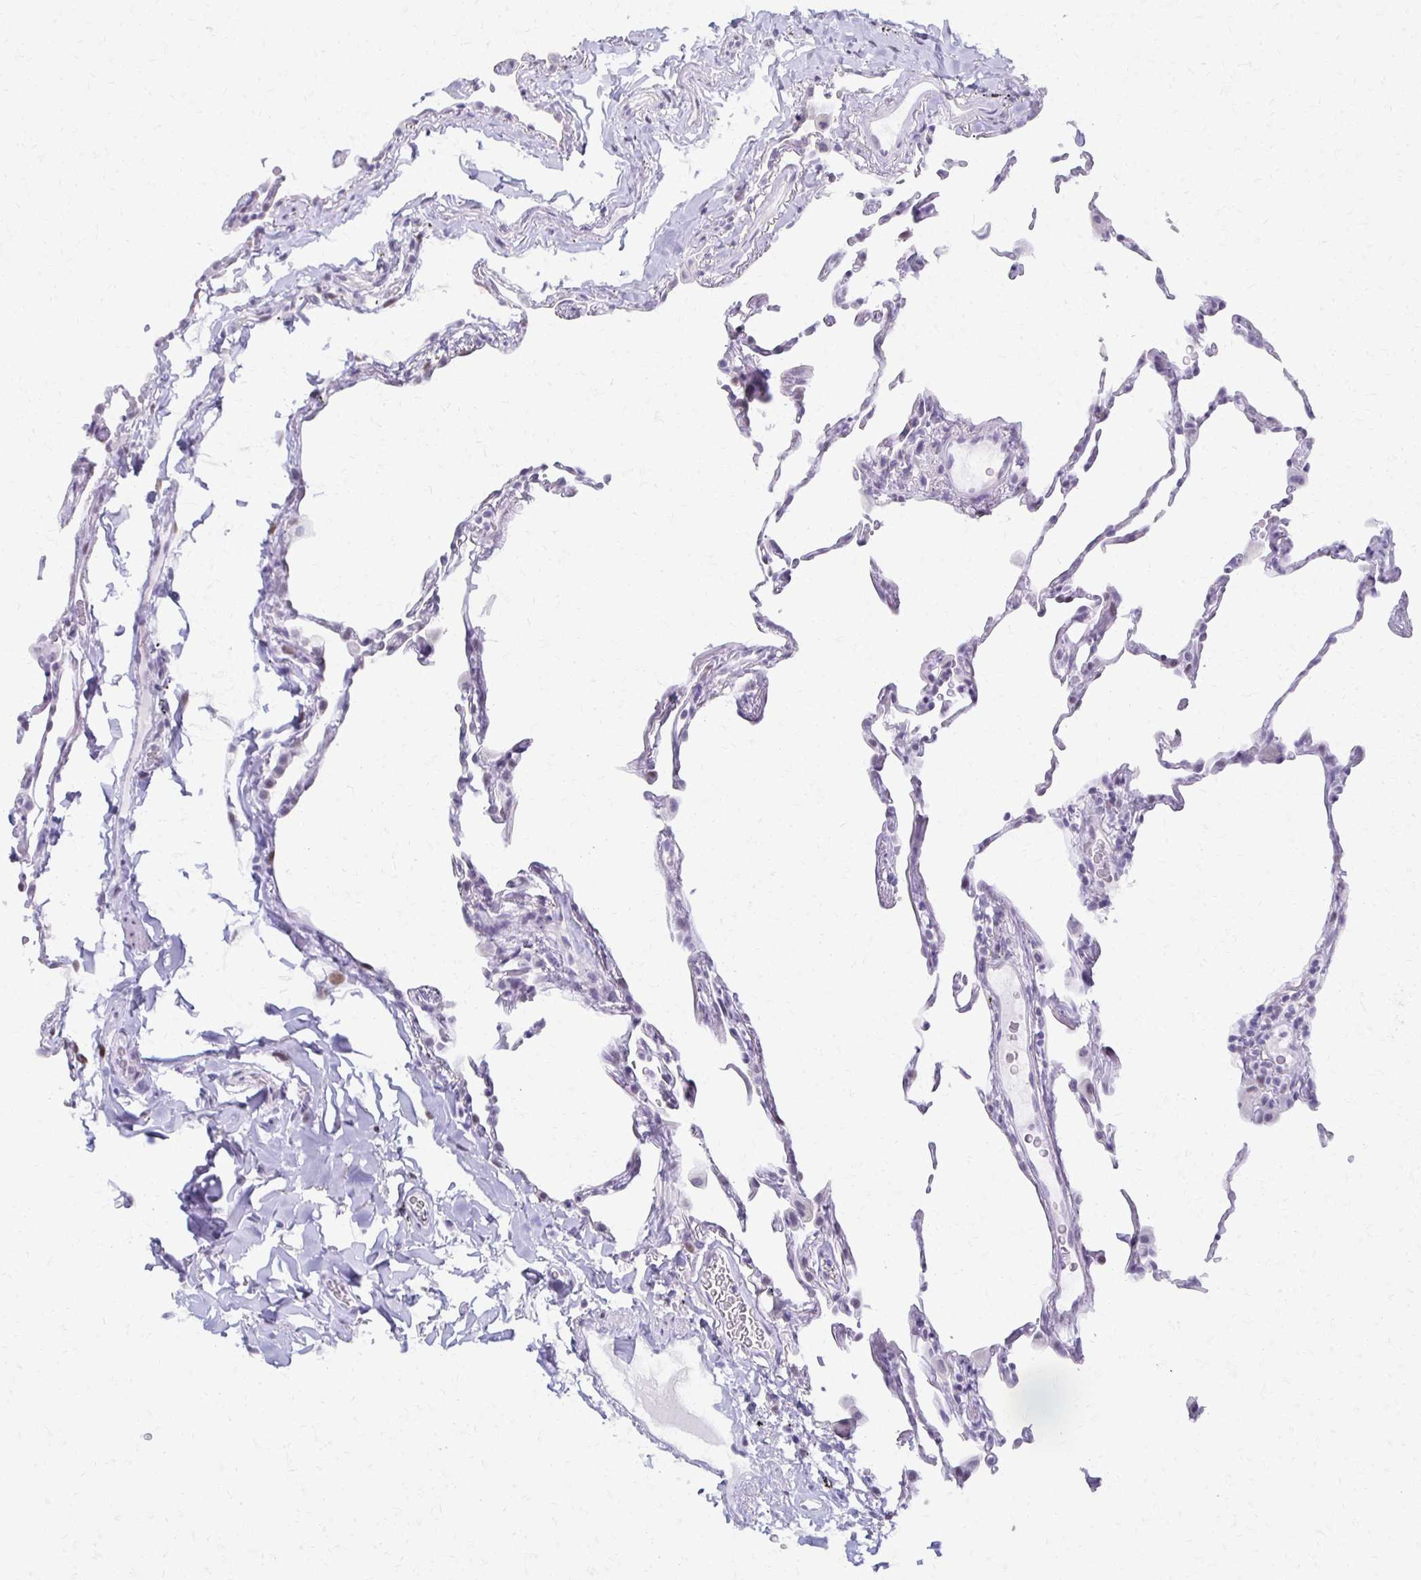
{"staining": {"intensity": "negative", "quantity": "none", "location": "none"}, "tissue": "lung", "cell_type": "Alveolar cells", "image_type": "normal", "snomed": [{"axis": "morphology", "description": "Normal tissue, NOS"}, {"axis": "topography", "description": "Lung"}], "caption": "The image reveals no staining of alveolar cells in normal lung.", "gene": "MORC4", "patient": {"sex": "female", "age": 57}}